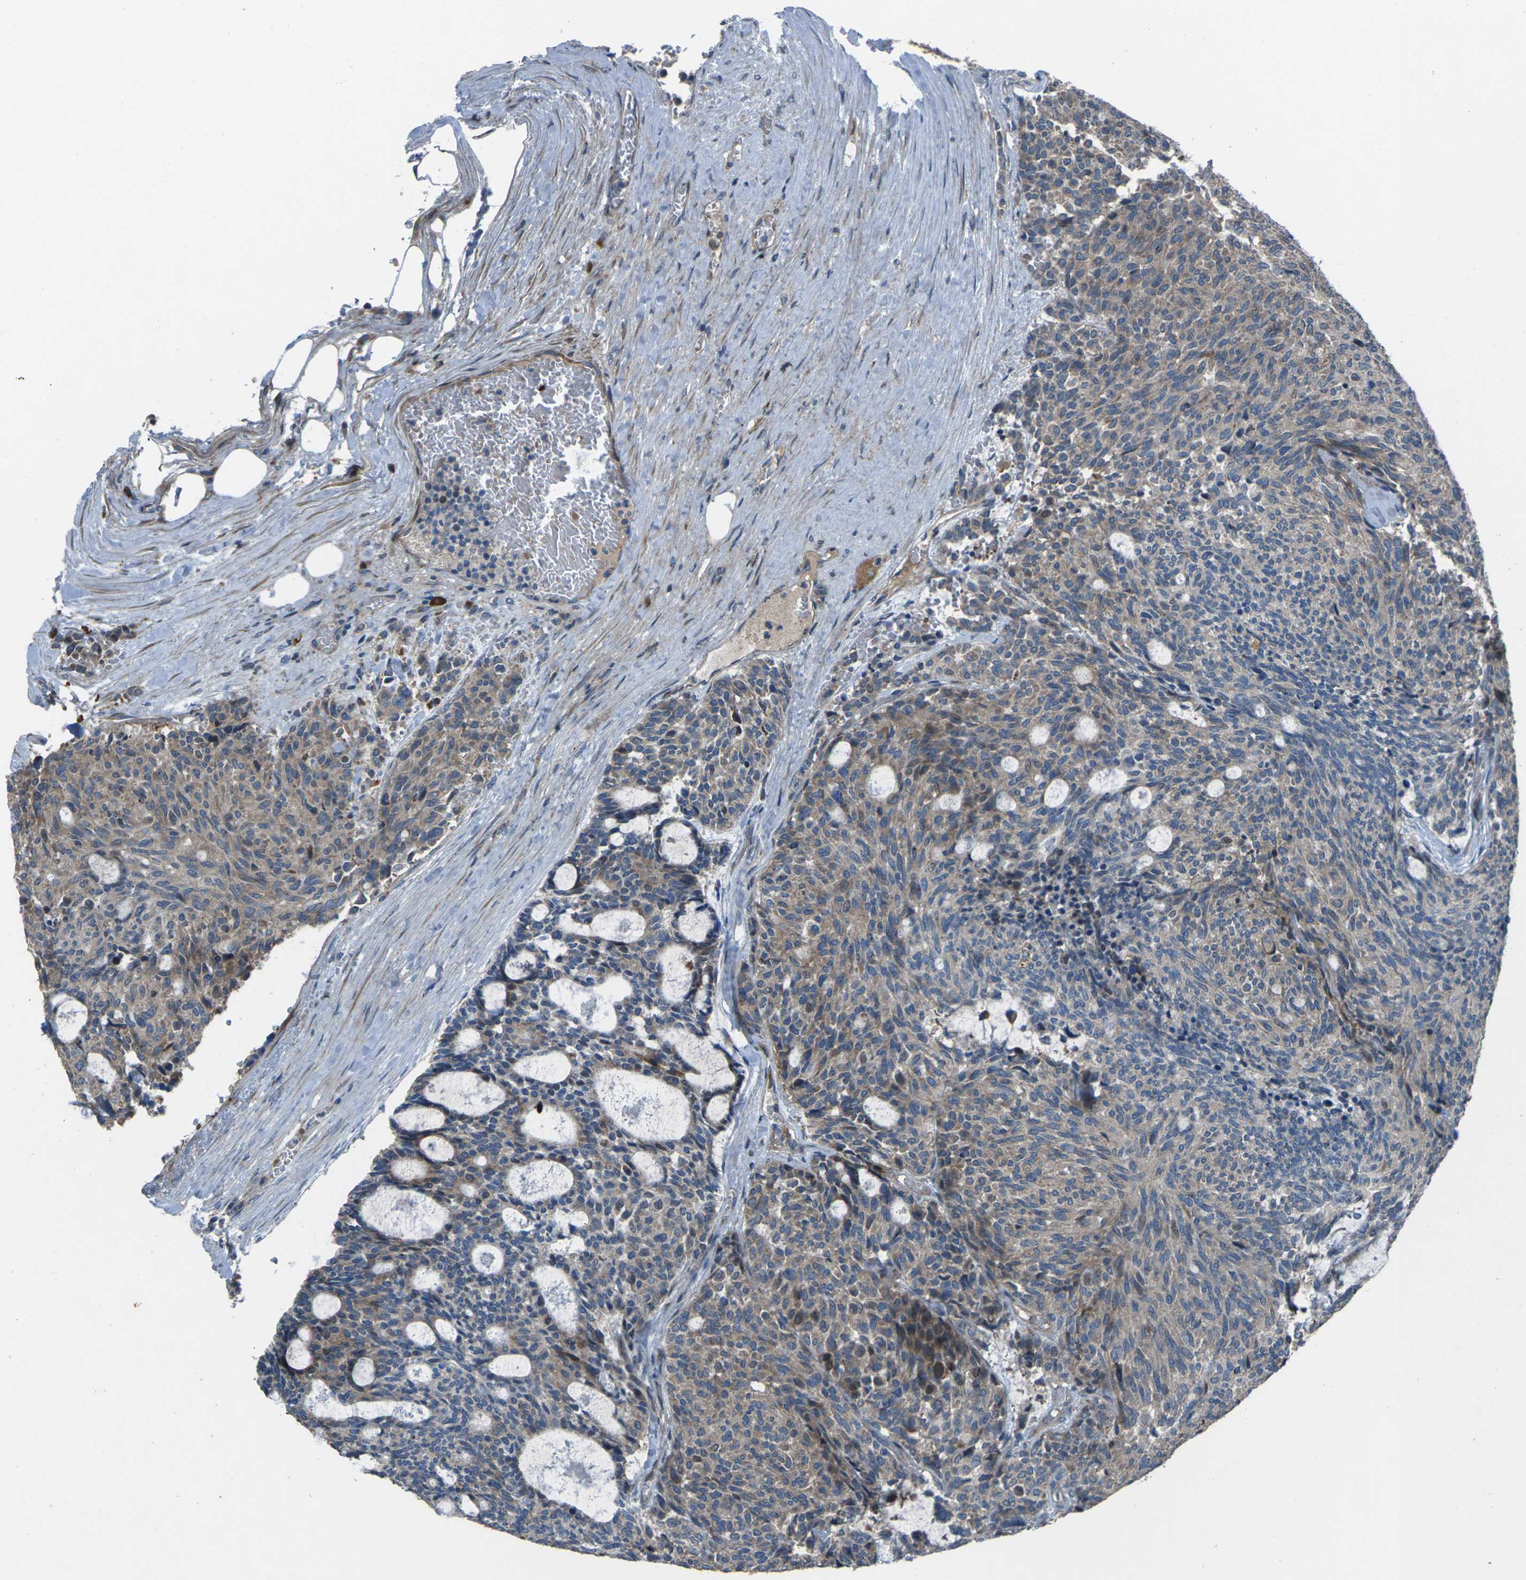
{"staining": {"intensity": "moderate", "quantity": "25%-75%", "location": "cytoplasmic/membranous"}, "tissue": "carcinoid", "cell_type": "Tumor cells", "image_type": "cancer", "snomed": [{"axis": "morphology", "description": "Carcinoid, malignant, NOS"}, {"axis": "topography", "description": "Pancreas"}], "caption": "Carcinoid was stained to show a protein in brown. There is medium levels of moderate cytoplasmic/membranous staining in about 25%-75% of tumor cells. (Brightfield microscopy of DAB IHC at high magnification).", "gene": "EDNRA", "patient": {"sex": "female", "age": 54}}